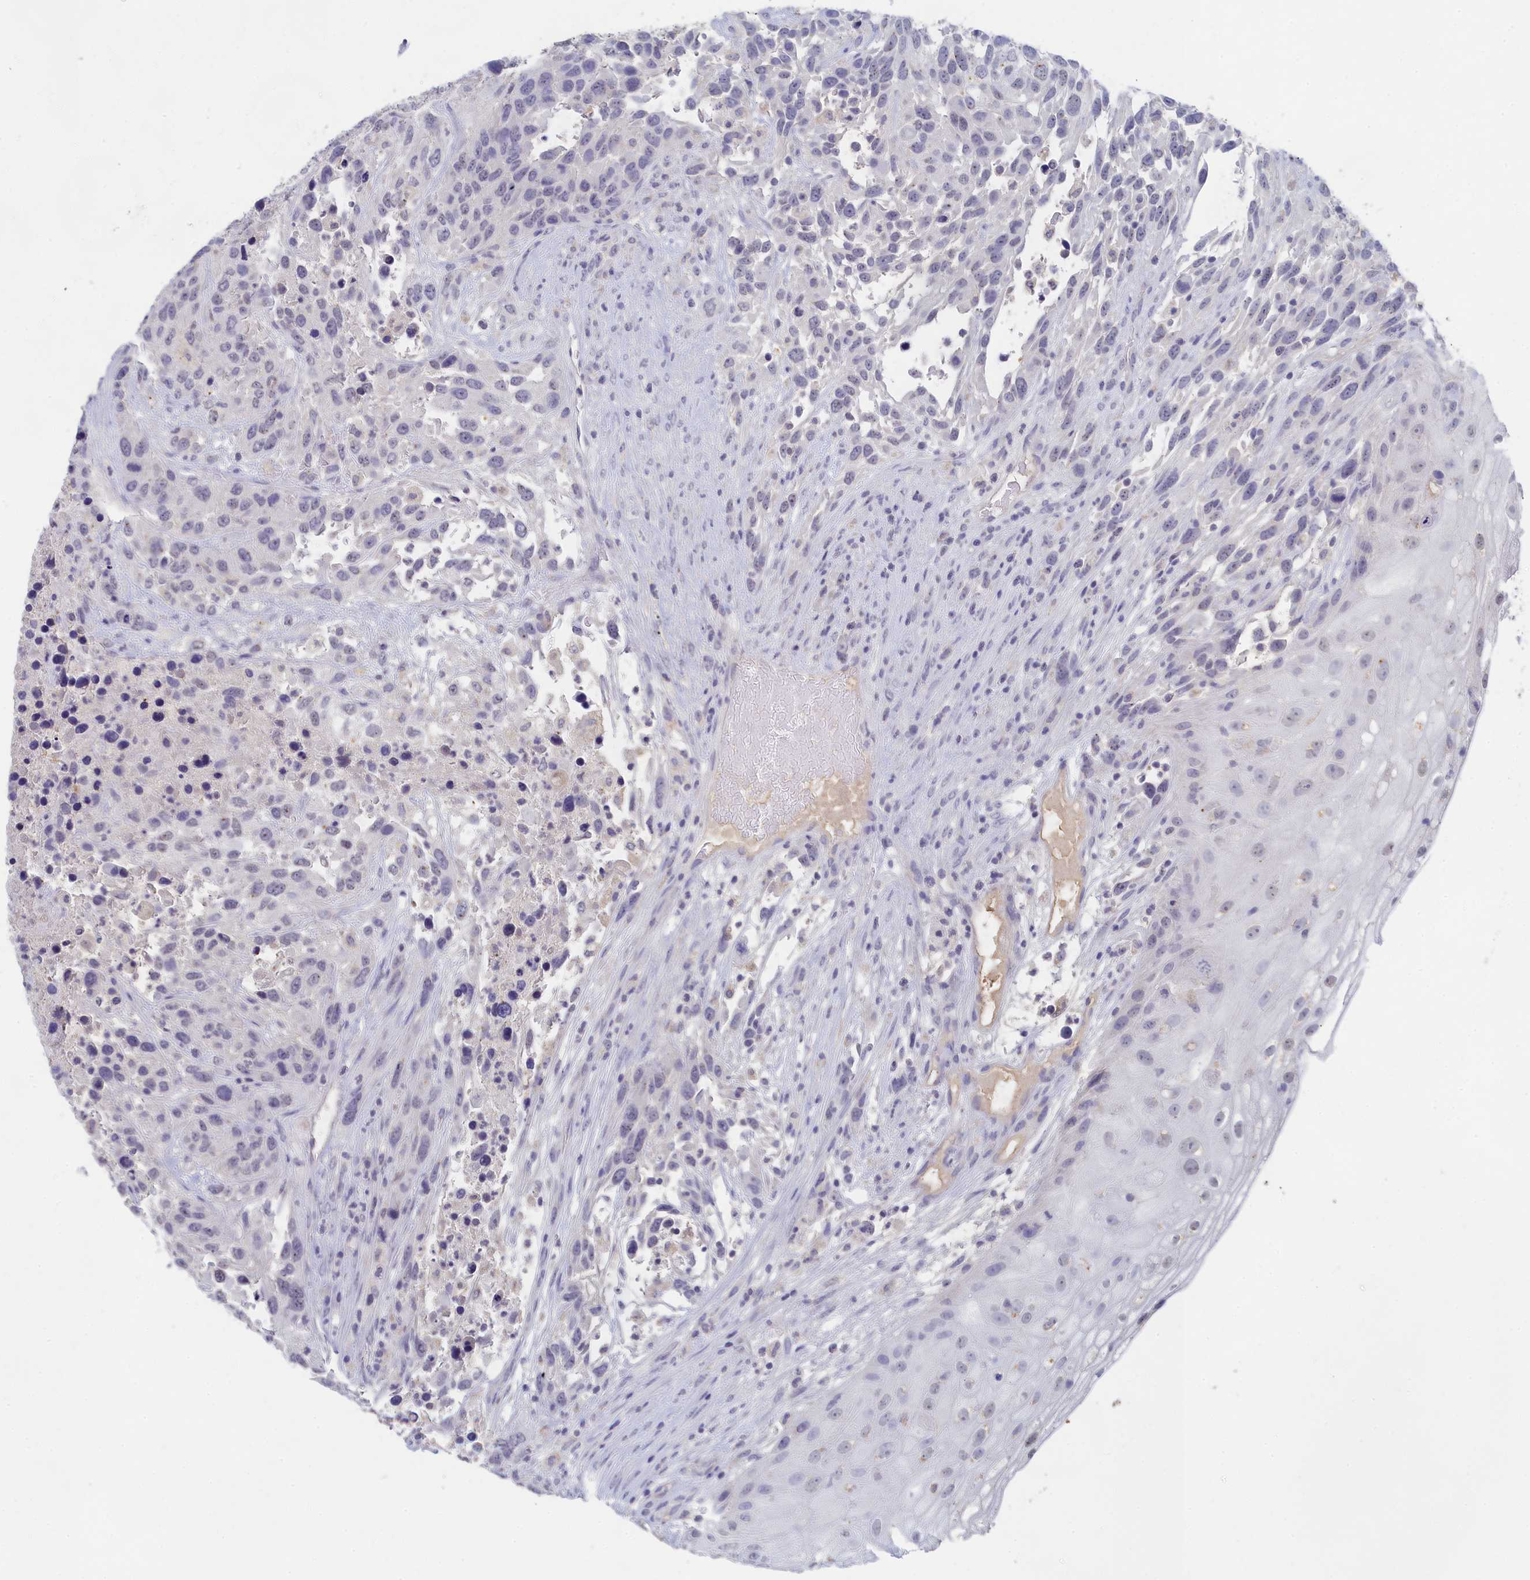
{"staining": {"intensity": "negative", "quantity": "none", "location": "none"}, "tissue": "urothelial cancer", "cell_type": "Tumor cells", "image_type": "cancer", "snomed": [{"axis": "morphology", "description": "Urothelial carcinoma, High grade"}, {"axis": "topography", "description": "Urinary bladder"}], "caption": "An immunohistochemistry image of urothelial cancer is shown. There is no staining in tumor cells of urothelial cancer.", "gene": "LRIF1", "patient": {"sex": "female", "age": 70}}